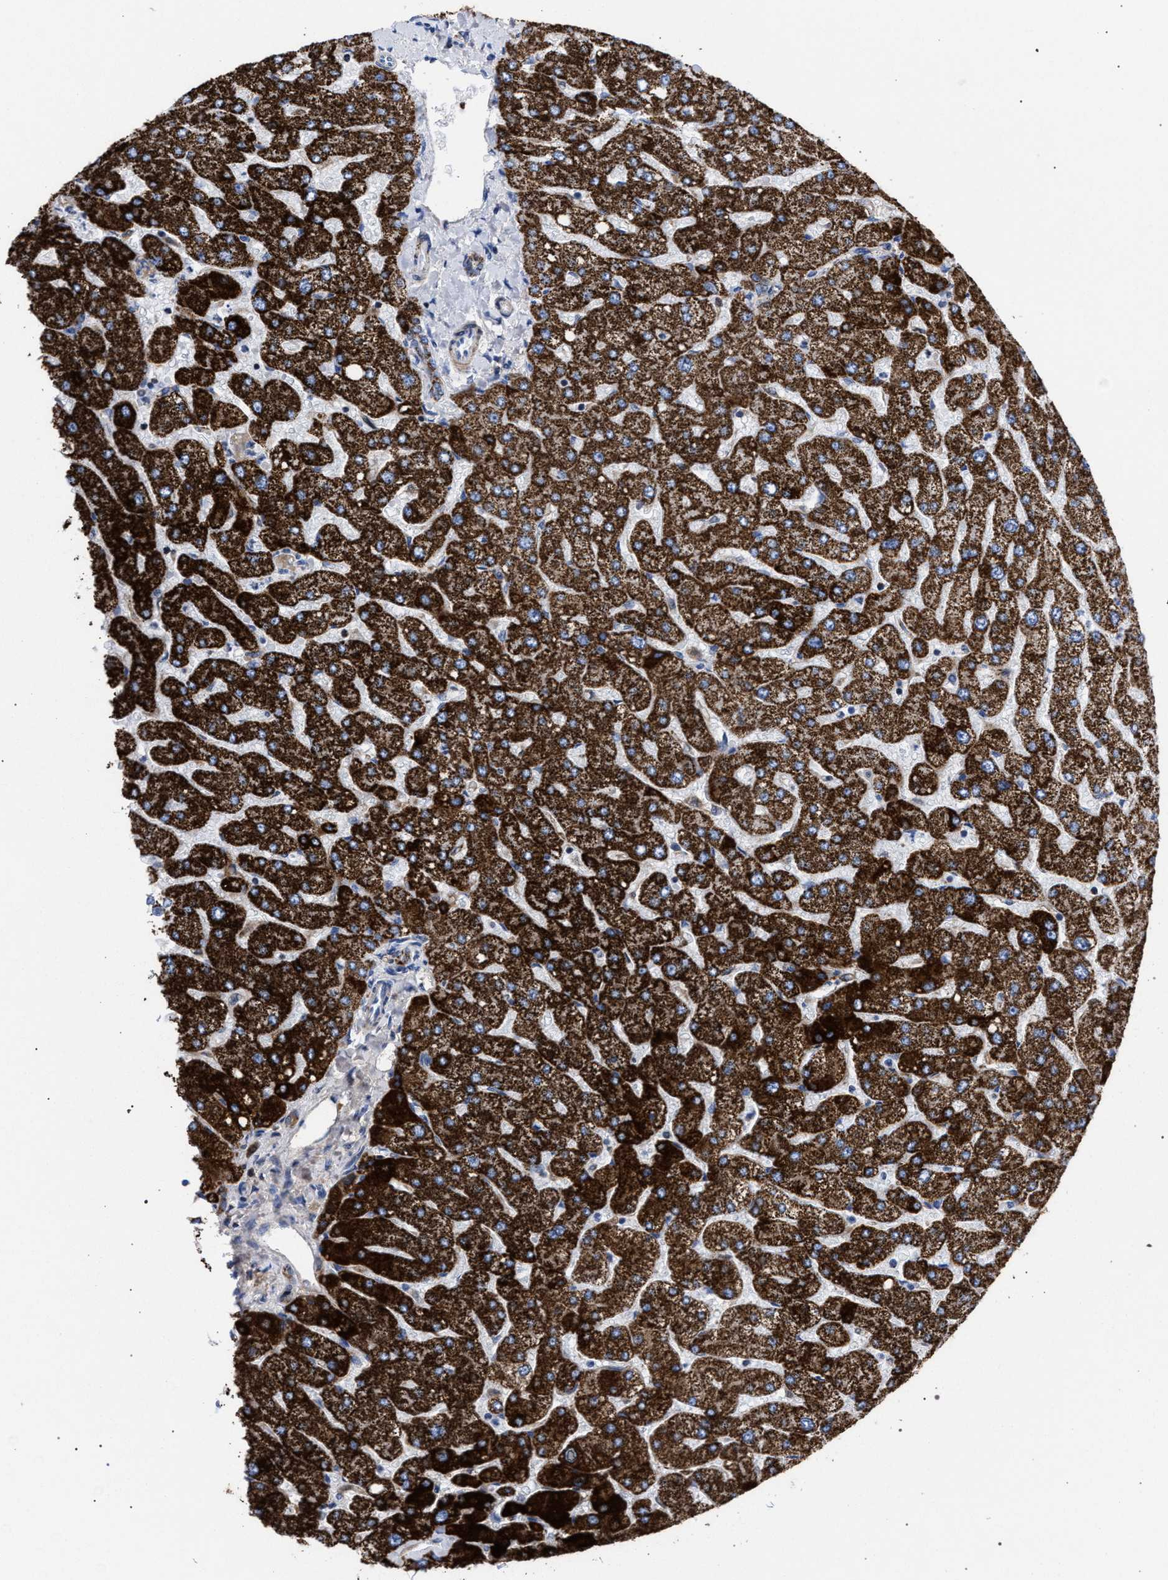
{"staining": {"intensity": "moderate", "quantity": ">75%", "location": "cytoplasmic/membranous"}, "tissue": "liver", "cell_type": "Cholangiocytes", "image_type": "normal", "snomed": [{"axis": "morphology", "description": "Normal tissue, NOS"}, {"axis": "topography", "description": "Liver"}], "caption": "Approximately >75% of cholangiocytes in unremarkable liver demonstrate moderate cytoplasmic/membranous protein staining as visualized by brown immunohistochemical staining.", "gene": "ACADS", "patient": {"sex": "male", "age": 55}}